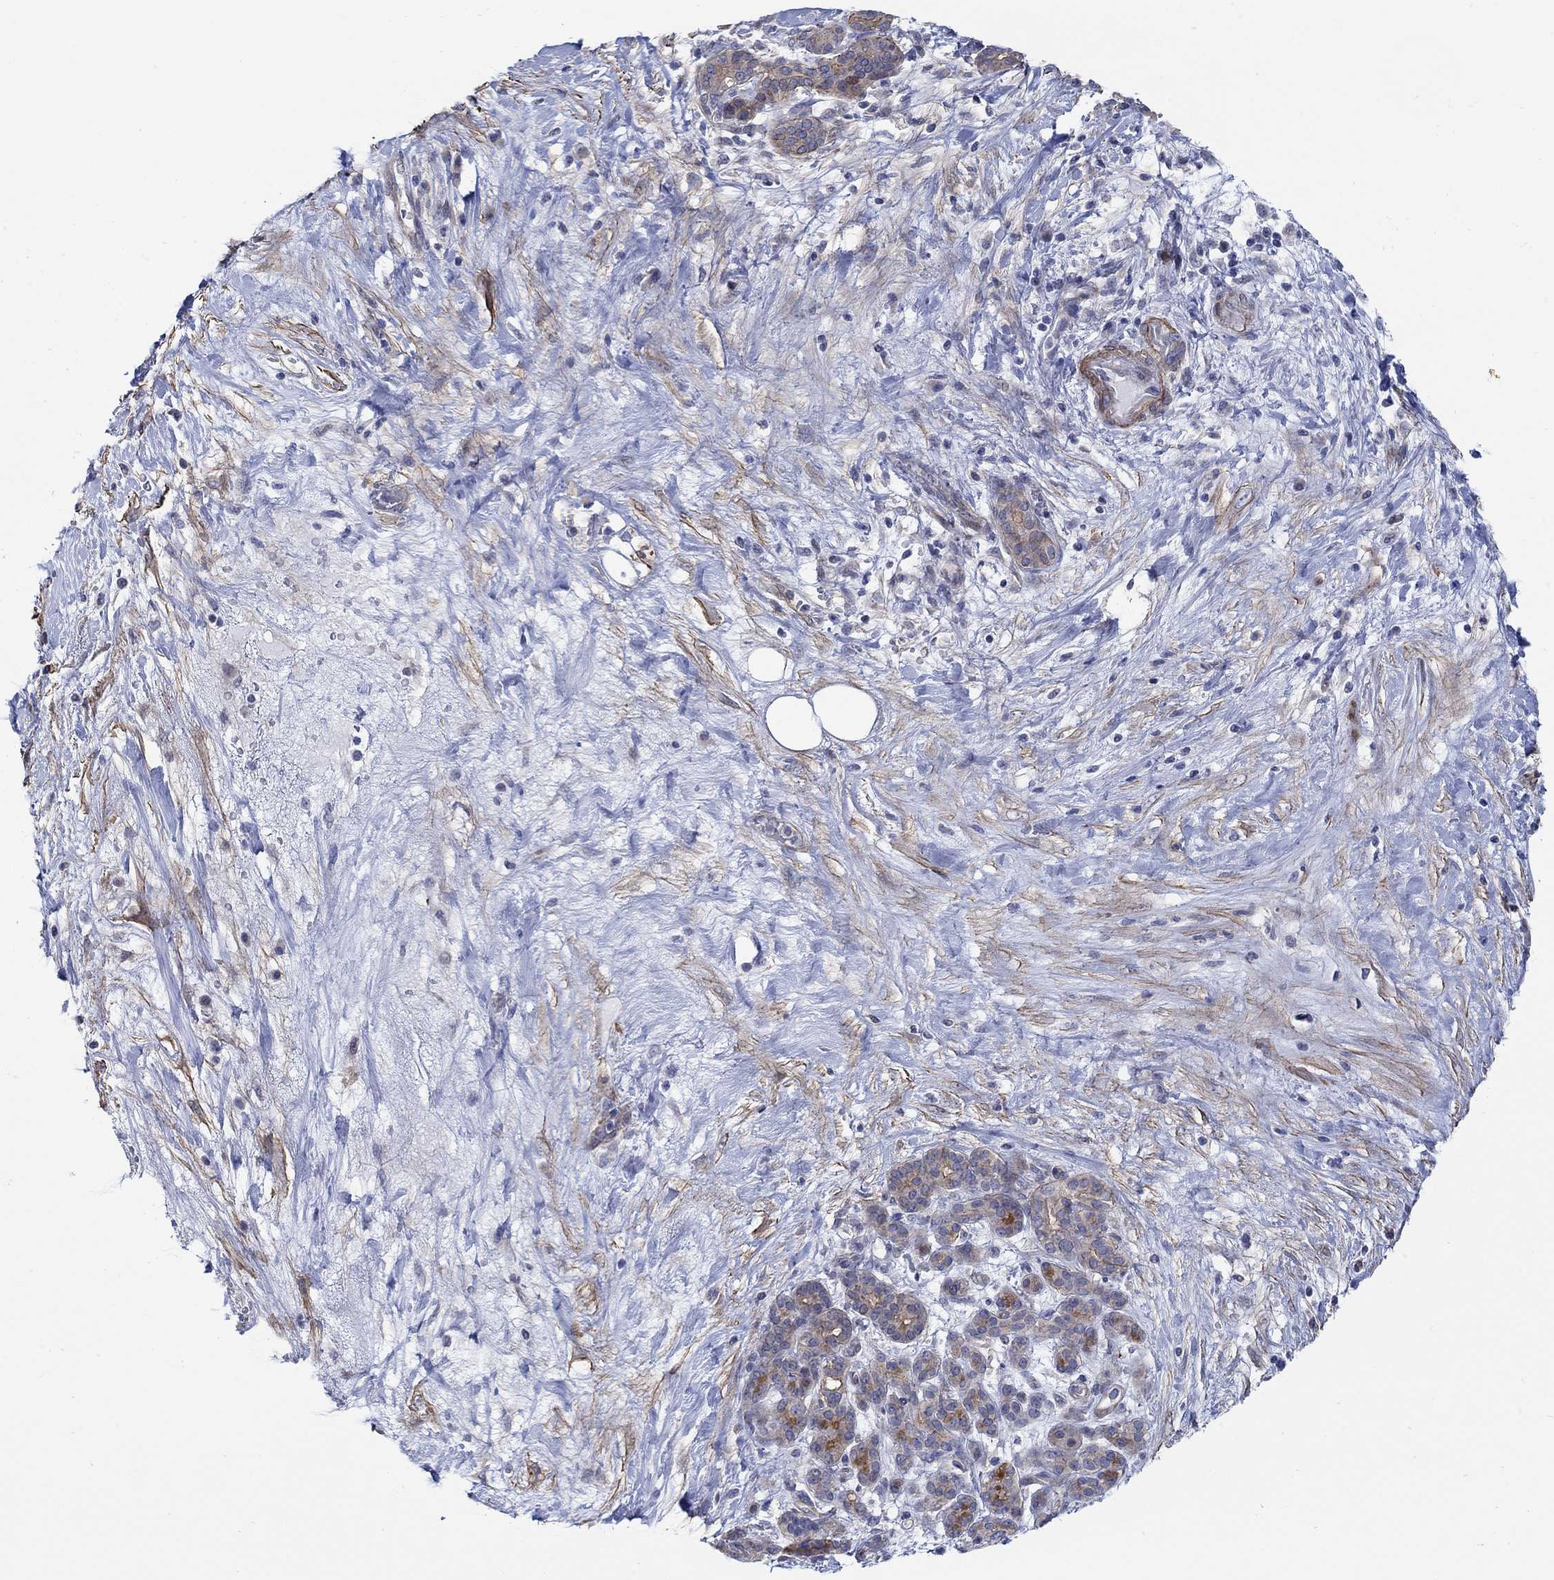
{"staining": {"intensity": "moderate", "quantity": "<25%", "location": "cytoplasmic/membranous"}, "tissue": "pancreatic cancer", "cell_type": "Tumor cells", "image_type": "cancer", "snomed": [{"axis": "morphology", "description": "Adenocarcinoma, NOS"}, {"axis": "topography", "description": "Pancreas"}], "caption": "Brown immunohistochemical staining in adenocarcinoma (pancreatic) exhibits moderate cytoplasmic/membranous positivity in approximately <25% of tumor cells. The staining was performed using DAB, with brown indicating positive protein expression. Nuclei are stained blue with hematoxylin.", "gene": "SCN7A", "patient": {"sex": "male", "age": 44}}